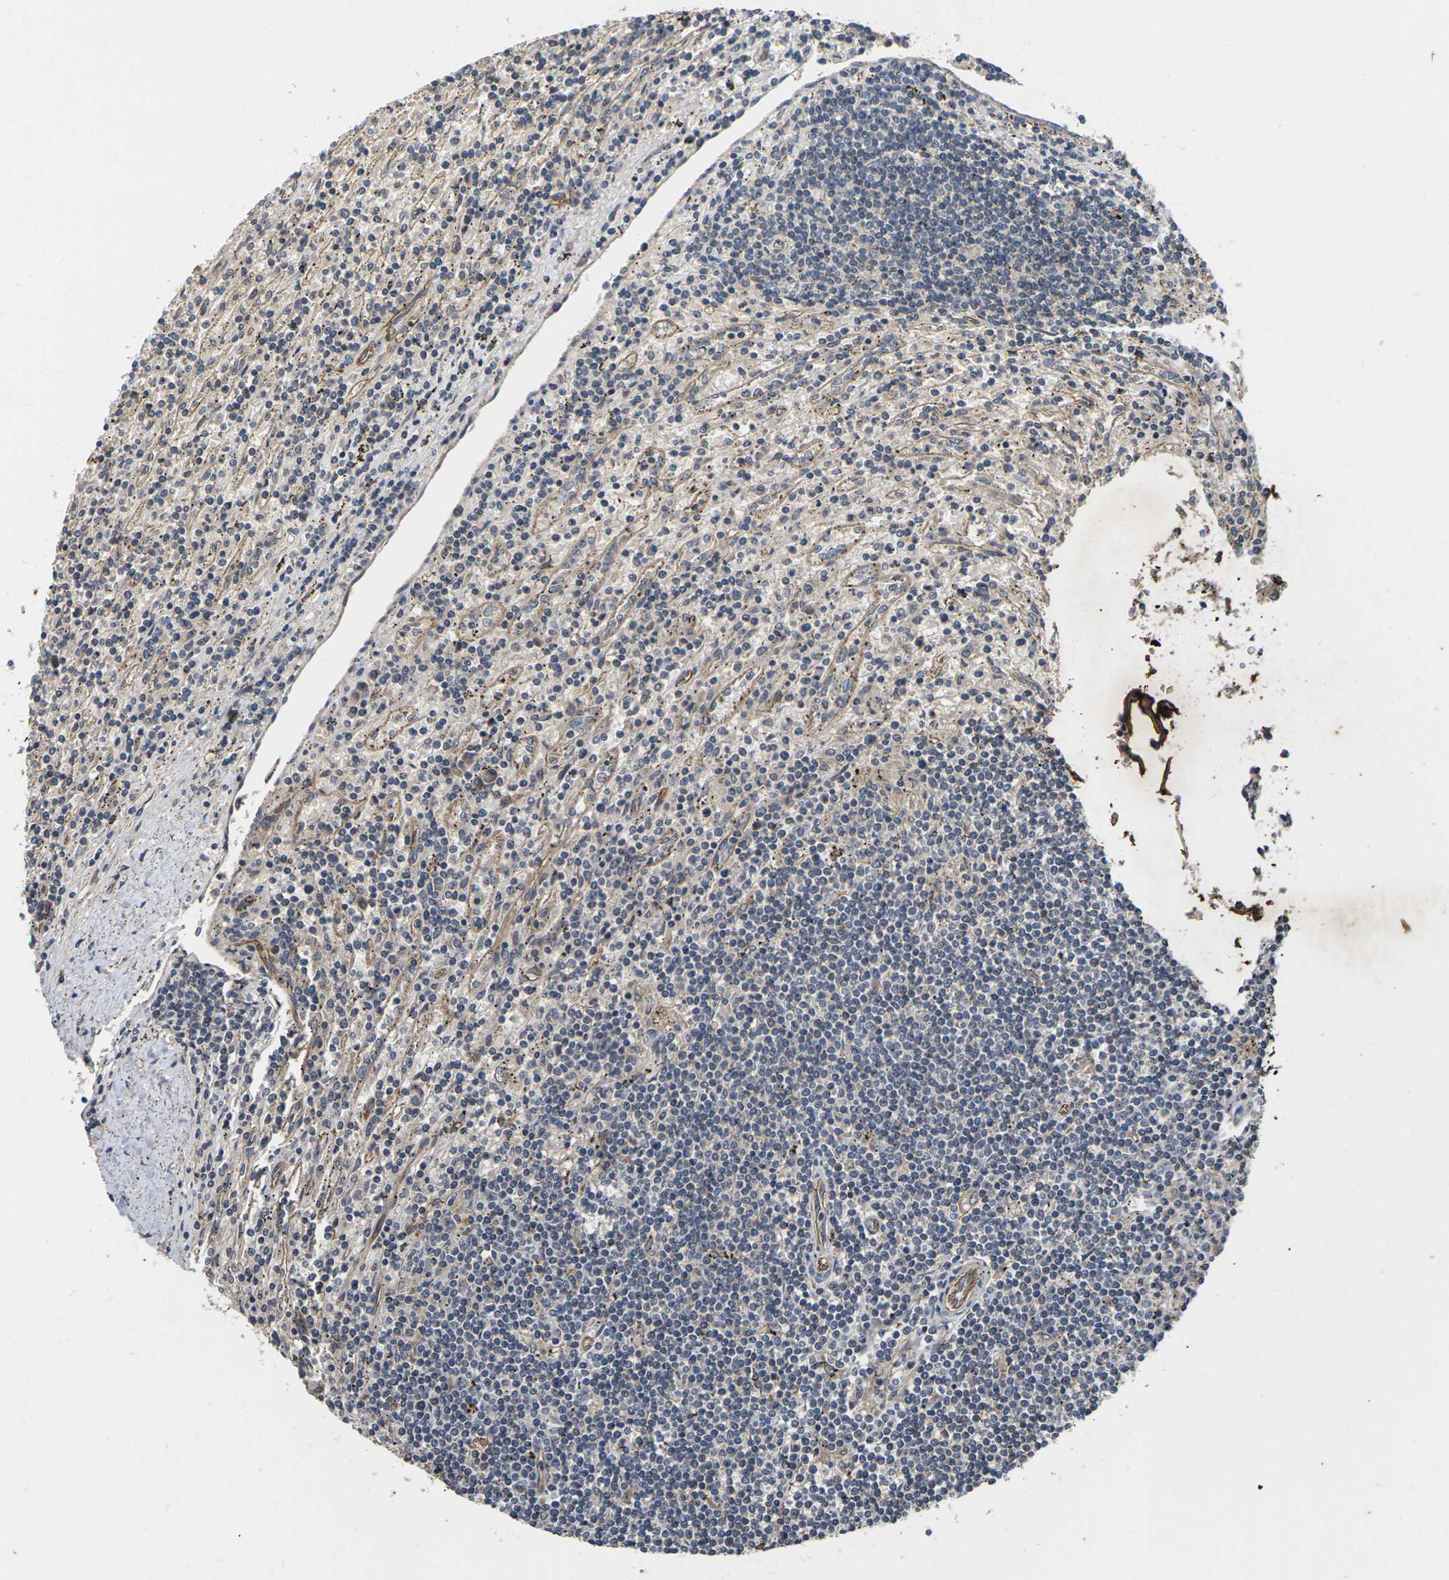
{"staining": {"intensity": "moderate", "quantity": ">75%", "location": "cytoplasmic/membranous"}, "tissue": "lymphoma", "cell_type": "Tumor cells", "image_type": "cancer", "snomed": [{"axis": "morphology", "description": "Malignant lymphoma, non-Hodgkin's type, Low grade"}, {"axis": "topography", "description": "Spleen"}], "caption": "IHC micrograph of human malignant lymphoma, non-Hodgkin's type (low-grade) stained for a protein (brown), which demonstrates medium levels of moderate cytoplasmic/membranous staining in about >75% of tumor cells.", "gene": "DKK2", "patient": {"sex": "male", "age": 76}}